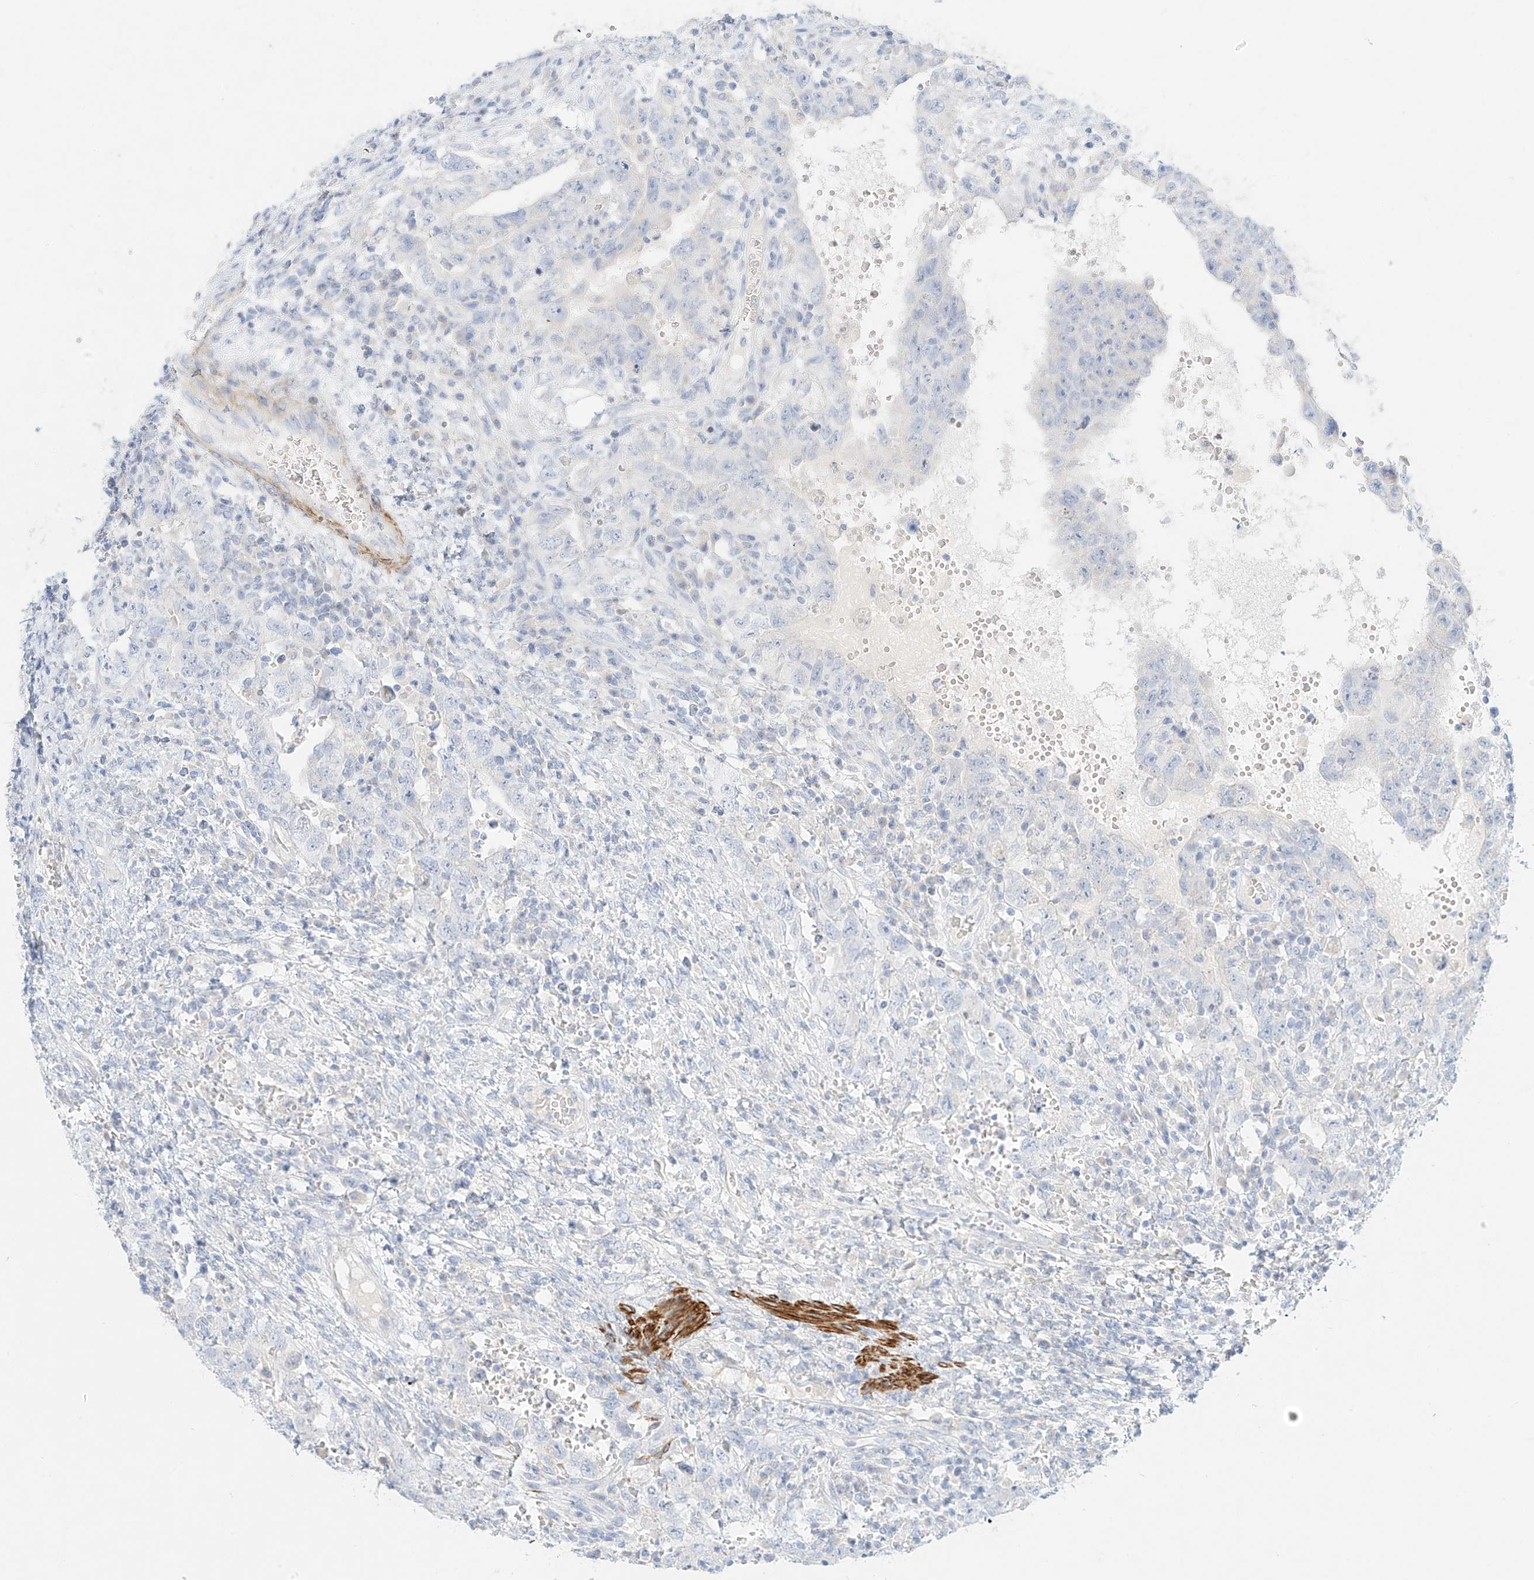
{"staining": {"intensity": "negative", "quantity": "none", "location": "none"}, "tissue": "testis cancer", "cell_type": "Tumor cells", "image_type": "cancer", "snomed": [{"axis": "morphology", "description": "Carcinoma, Embryonal, NOS"}, {"axis": "topography", "description": "Testis"}], "caption": "The image exhibits no significant staining in tumor cells of embryonal carcinoma (testis).", "gene": "ST3GAL5", "patient": {"sex": "male", "age": 26}}